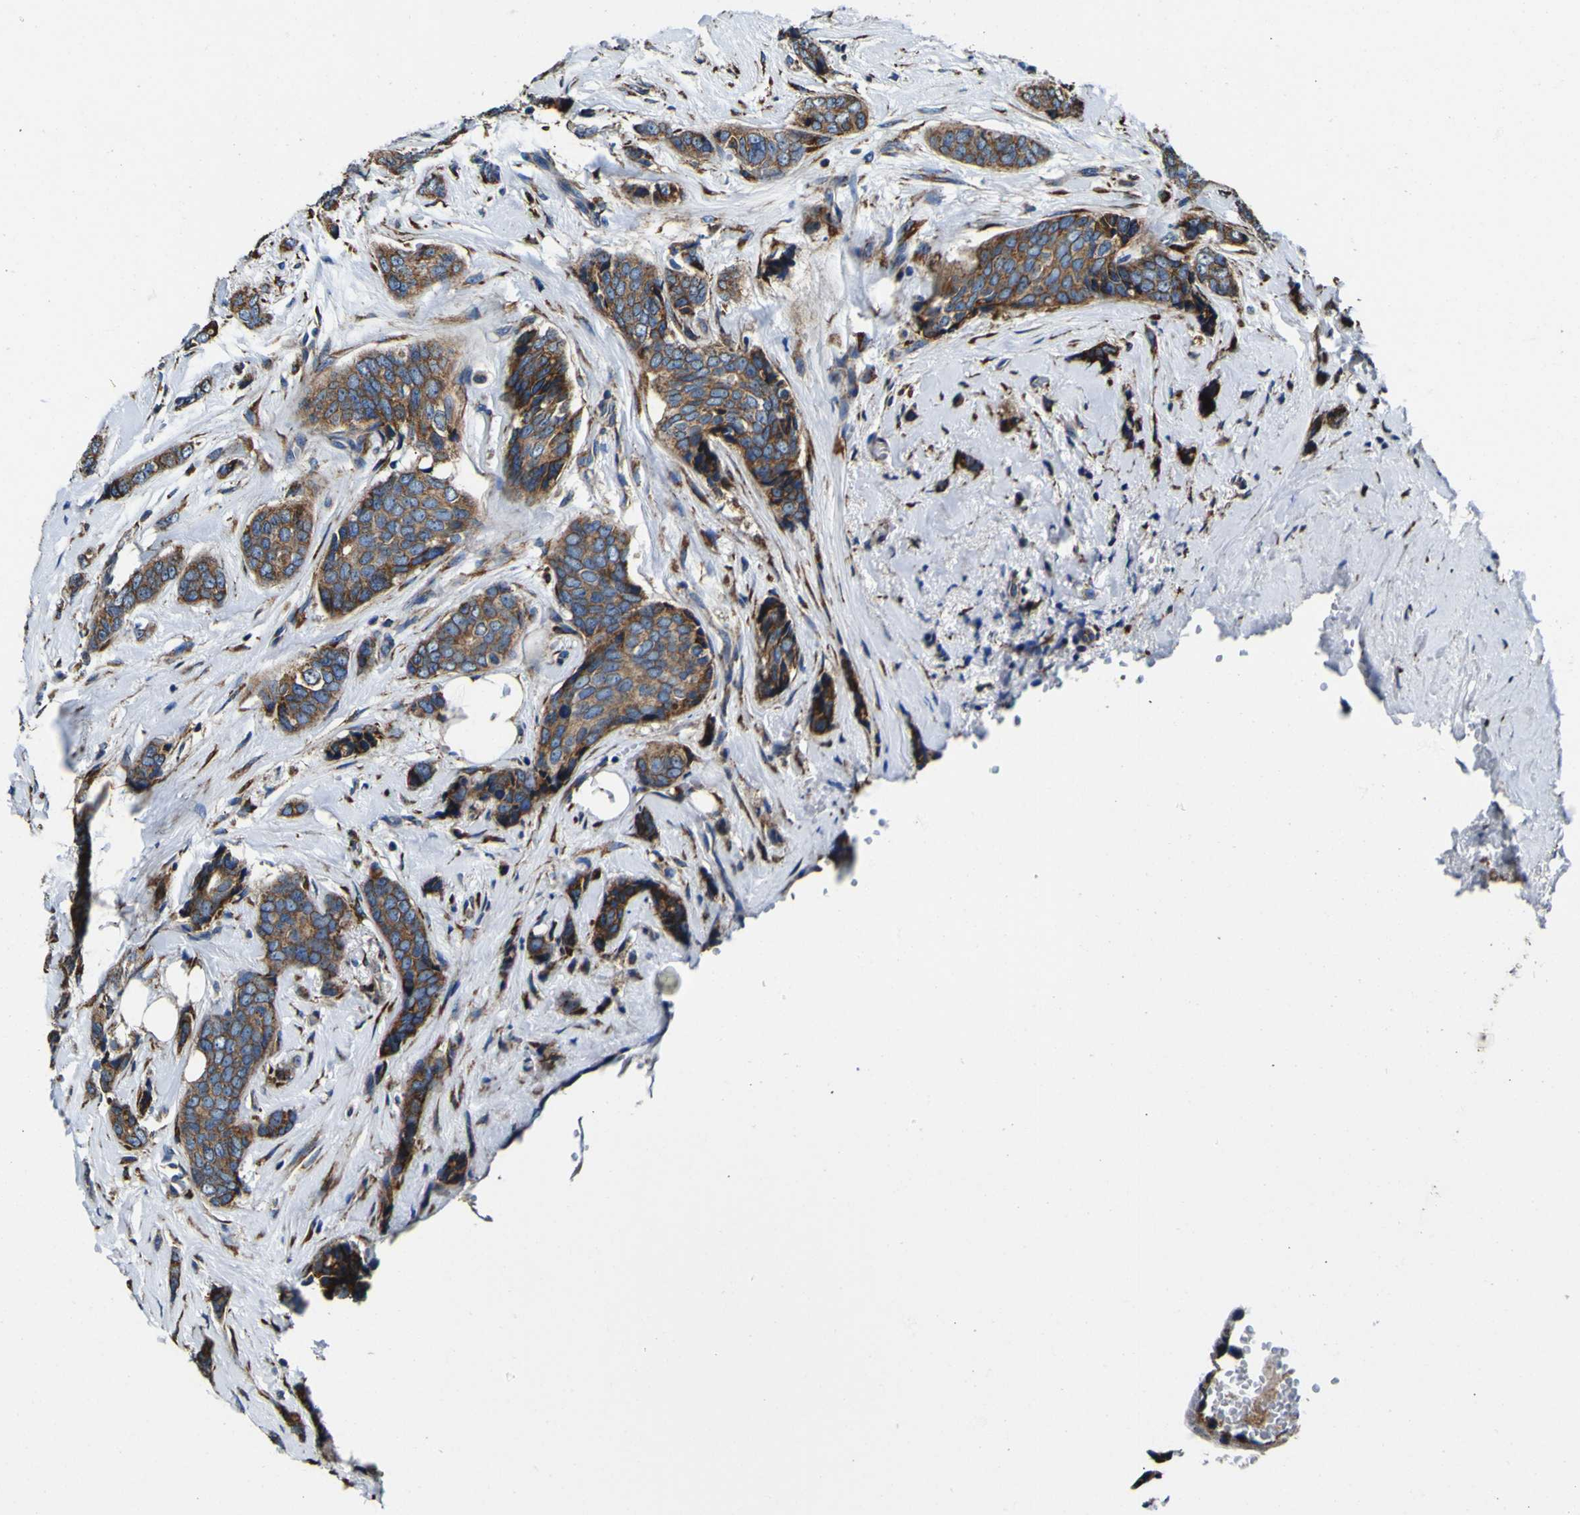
{"staining": {"intensity": "moderate", "quantity": ">75%", "location": "cytoplasmic/membranous"}, "tissue": "breast cancer", "cell_type": "Tumor cells", "image_type": "cancer", "snomed": [{"axis": "morphology", "description": "Lobular carcinoma"}, {"axis": "topography", "description": "Skin"}, {"axis": "topography", "description": "Breast"}], "caption": "Protein expression analysis of human lobular carcinoma (breast) reveals moderate cytoplasmic/membranous expression in approximately >75% of tumor cells.", "gene": "INPP5A", "patient": {"sex": "female", "age": 46}}